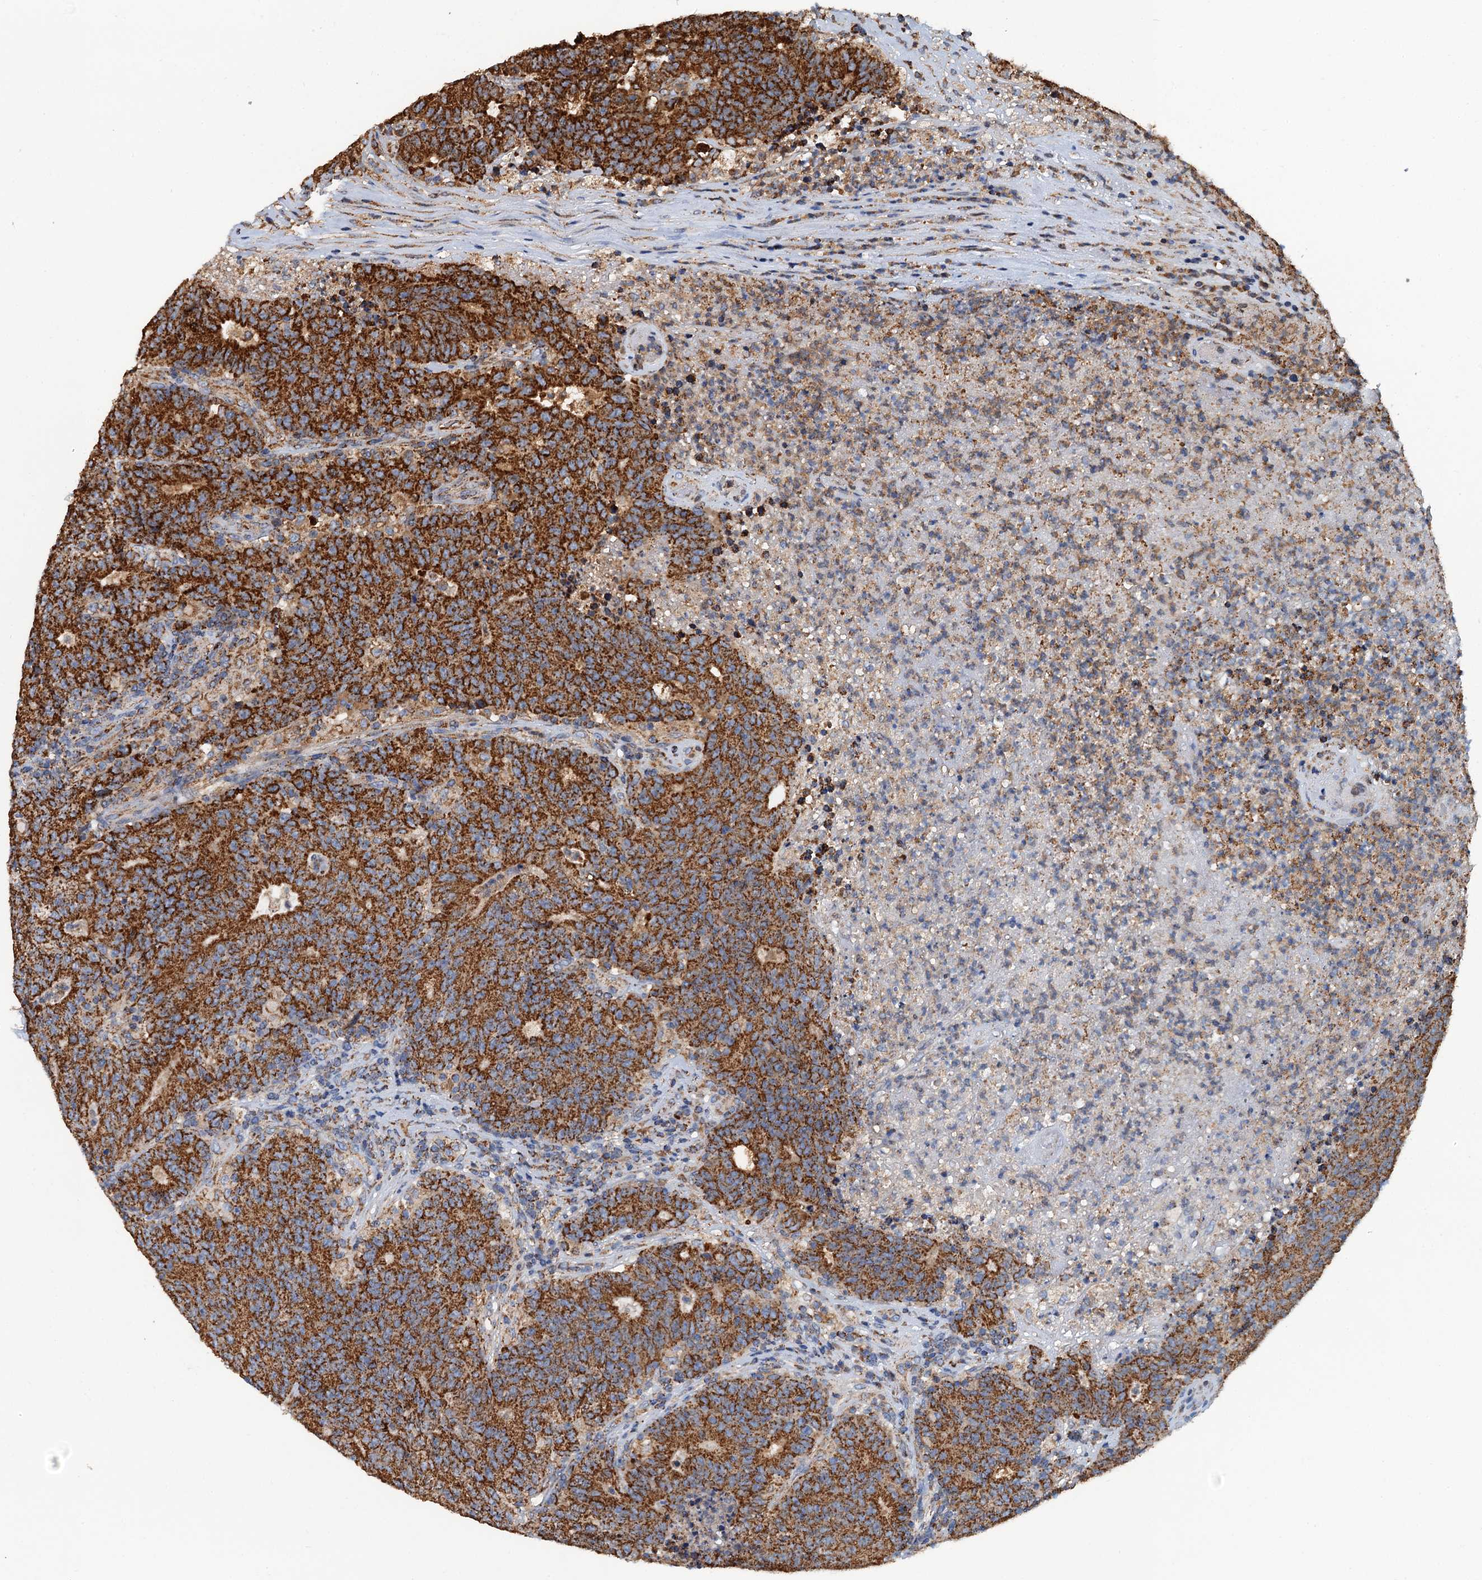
{"staining": {"intensity": "strong", "quantity": ">75%", "location": "cytoplasmic/membranous"}, "tissue": "colorectal cancer", "cell_type": "Tumor cells", "image_type": "cancer", "snomed": [{"axis": "morphology", "description": "Adenocarcinoma, NOS"}, {"axis": "topography", "description": "Colon"}], "caption": "Immunohistochemical staining of human adenocarcinoma (colorectal) displays strong cytoplasmic/membranous protein staining in approximately >75% of tumor cells.", "gene": "AAGAB", "patient": {"sex": "female", "age": 75}}